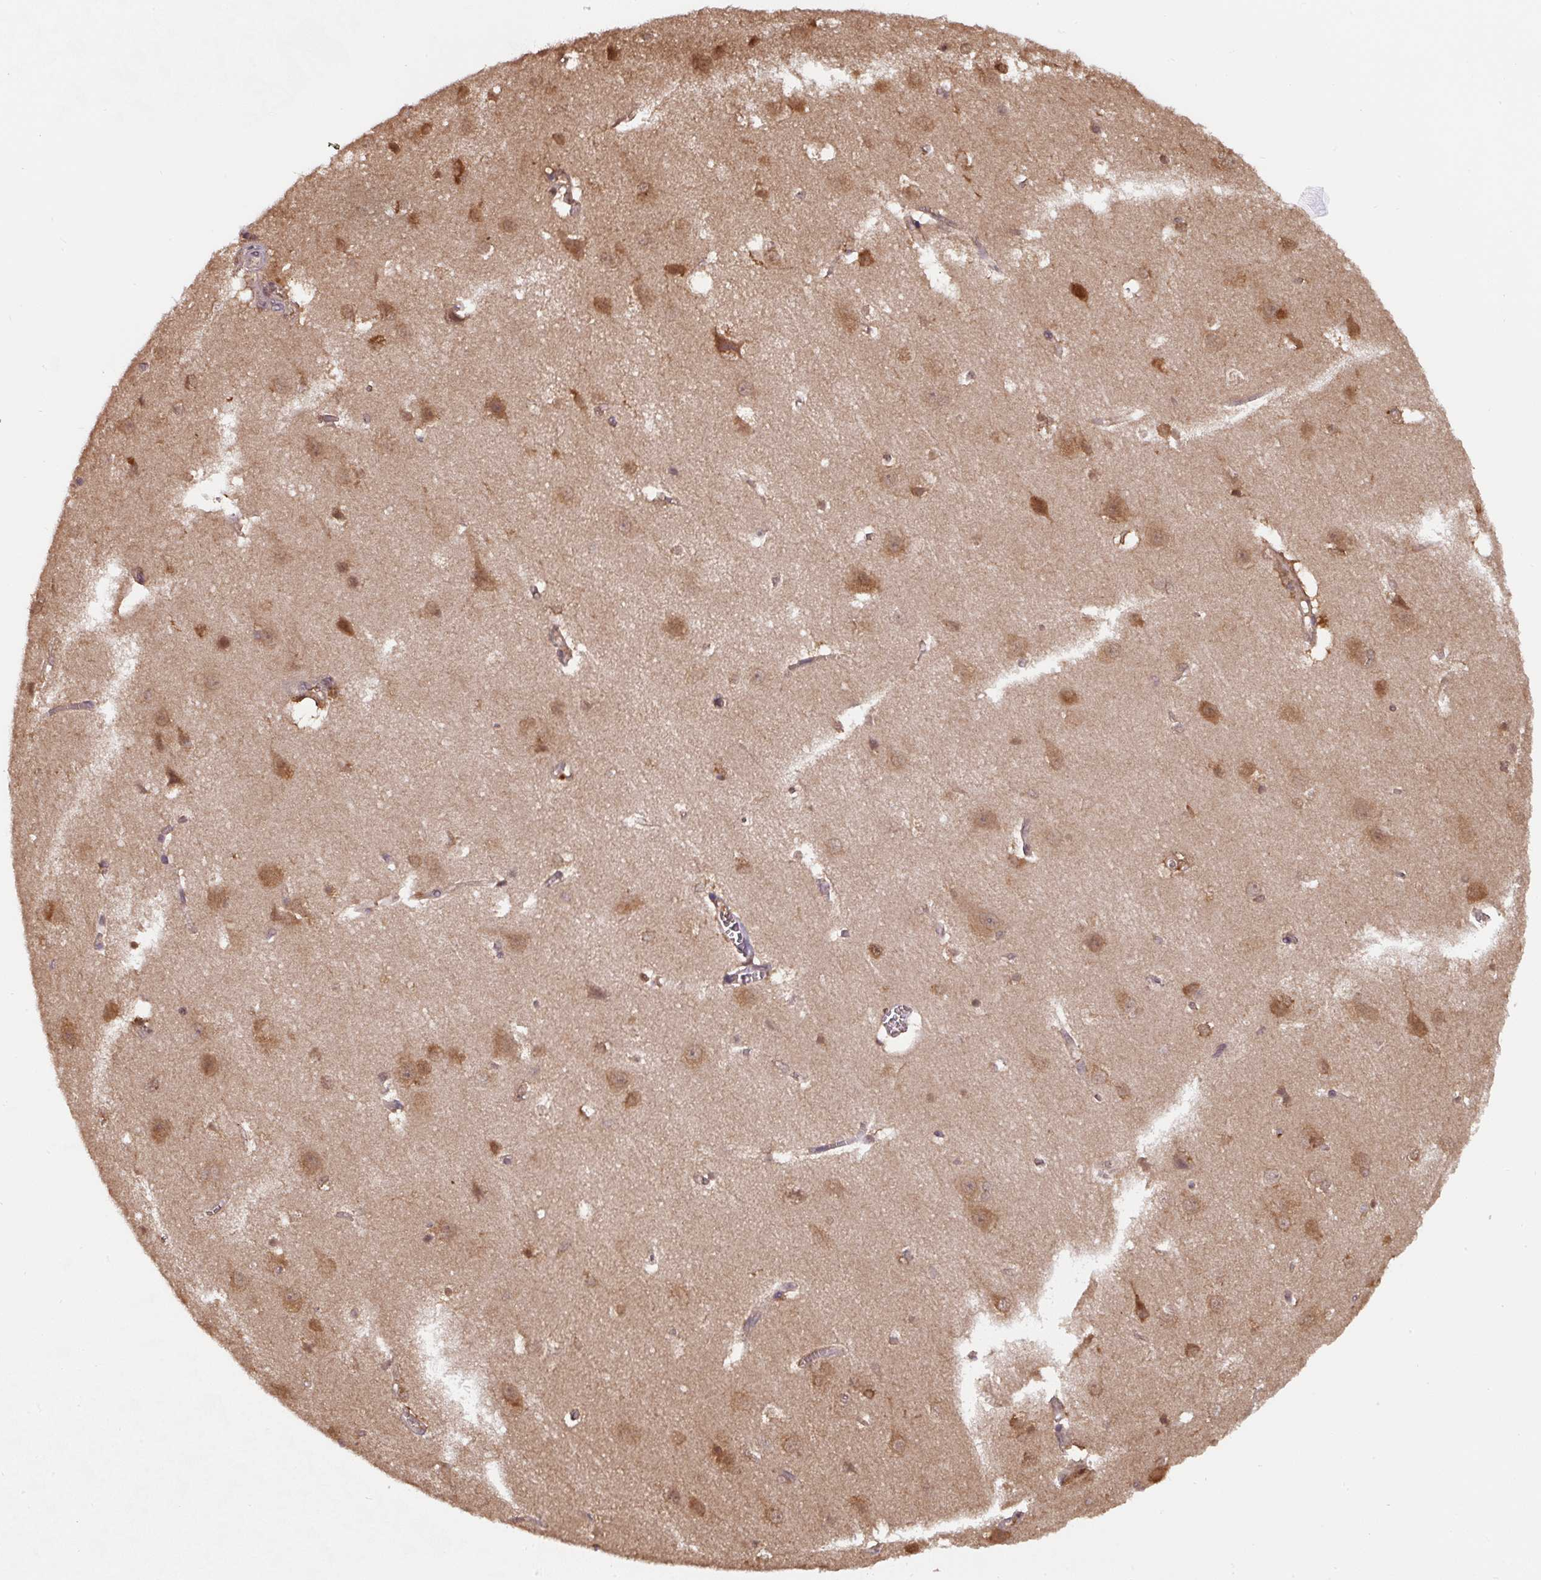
{"staining": {"intensity": "moderate", "quantity": ">75%", "location": "cytoplasmic/membranous"}, "tissue": "cerebral cortex", "cell_type": "Endothelial cells", "image_type": "normal", "snomed": [{"axis": "morphology", "description": "Normal tissue, NOS"}, {"axis": "topography", "description": "Cerebral cortex"}], "caption": "Moderate cytoplasmic/membranous protein expression is seen in approximately >75% of endothelial cells in cerebral cortex.", "gene": "ST13", "patient": {"sex": "male", "age": 37}}